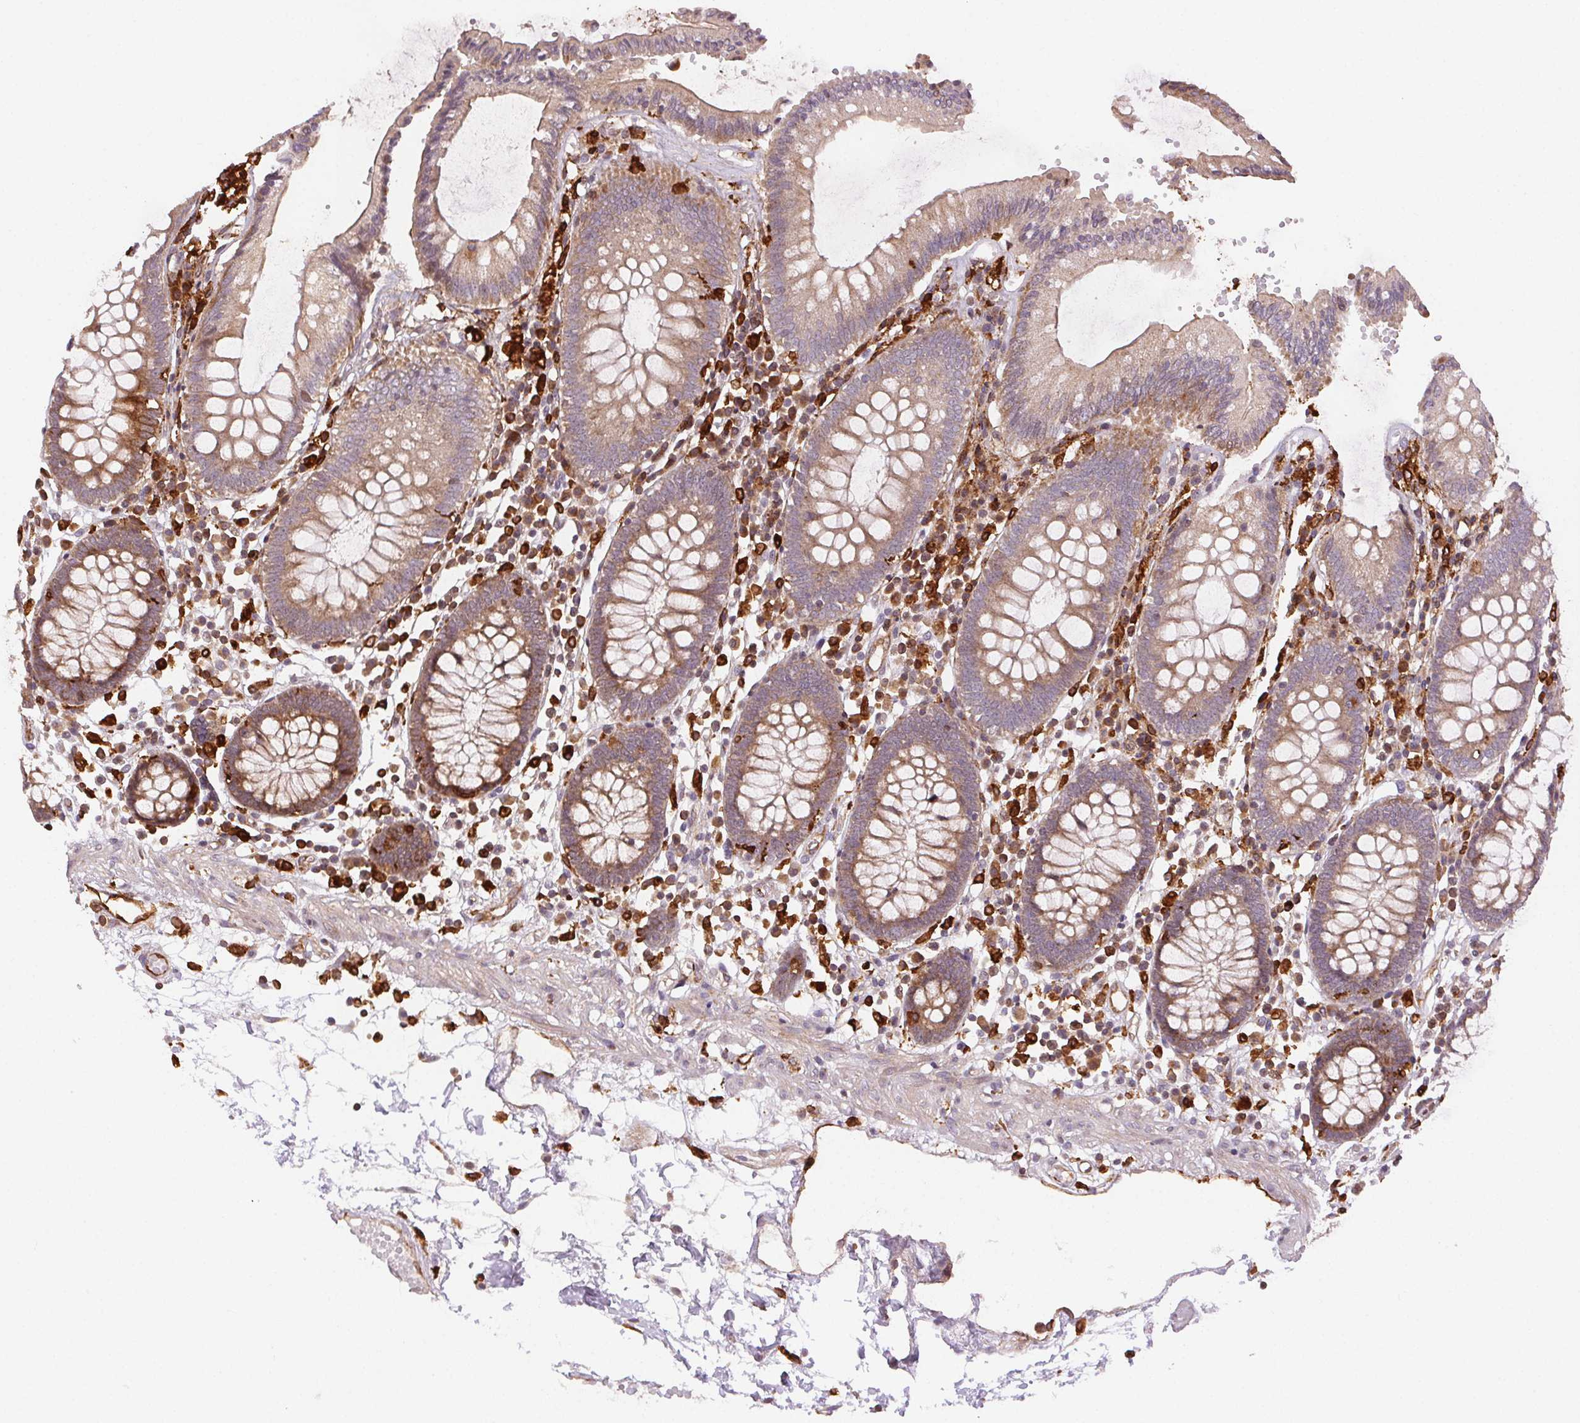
{"staining": {"intensity": "strong", "quantity": "25%-75%", "location": "cytoplasmic/membranous"}, "tissue": "colon", "cell_type": "Endothelial cells", "image_type": "normal", "snomed": [{"axis": "morphology", "description": "Normal tissue, NOS"}, {"axis": "morphology", "description": "Adenocarcinoma, NOS"}, {"axis": "topography", "description": "Colon"}], "caption": "Benign colon was stained to show a protein in brown. There is high levels of strong cytoplasmic/membranous expression in approximately 25%-75% of endothelial cells. The protein is shown in brown color, while the nuclei are stained blue.", "gene": "RNASET2", "patient": {"sex": "male", "age": 83}}